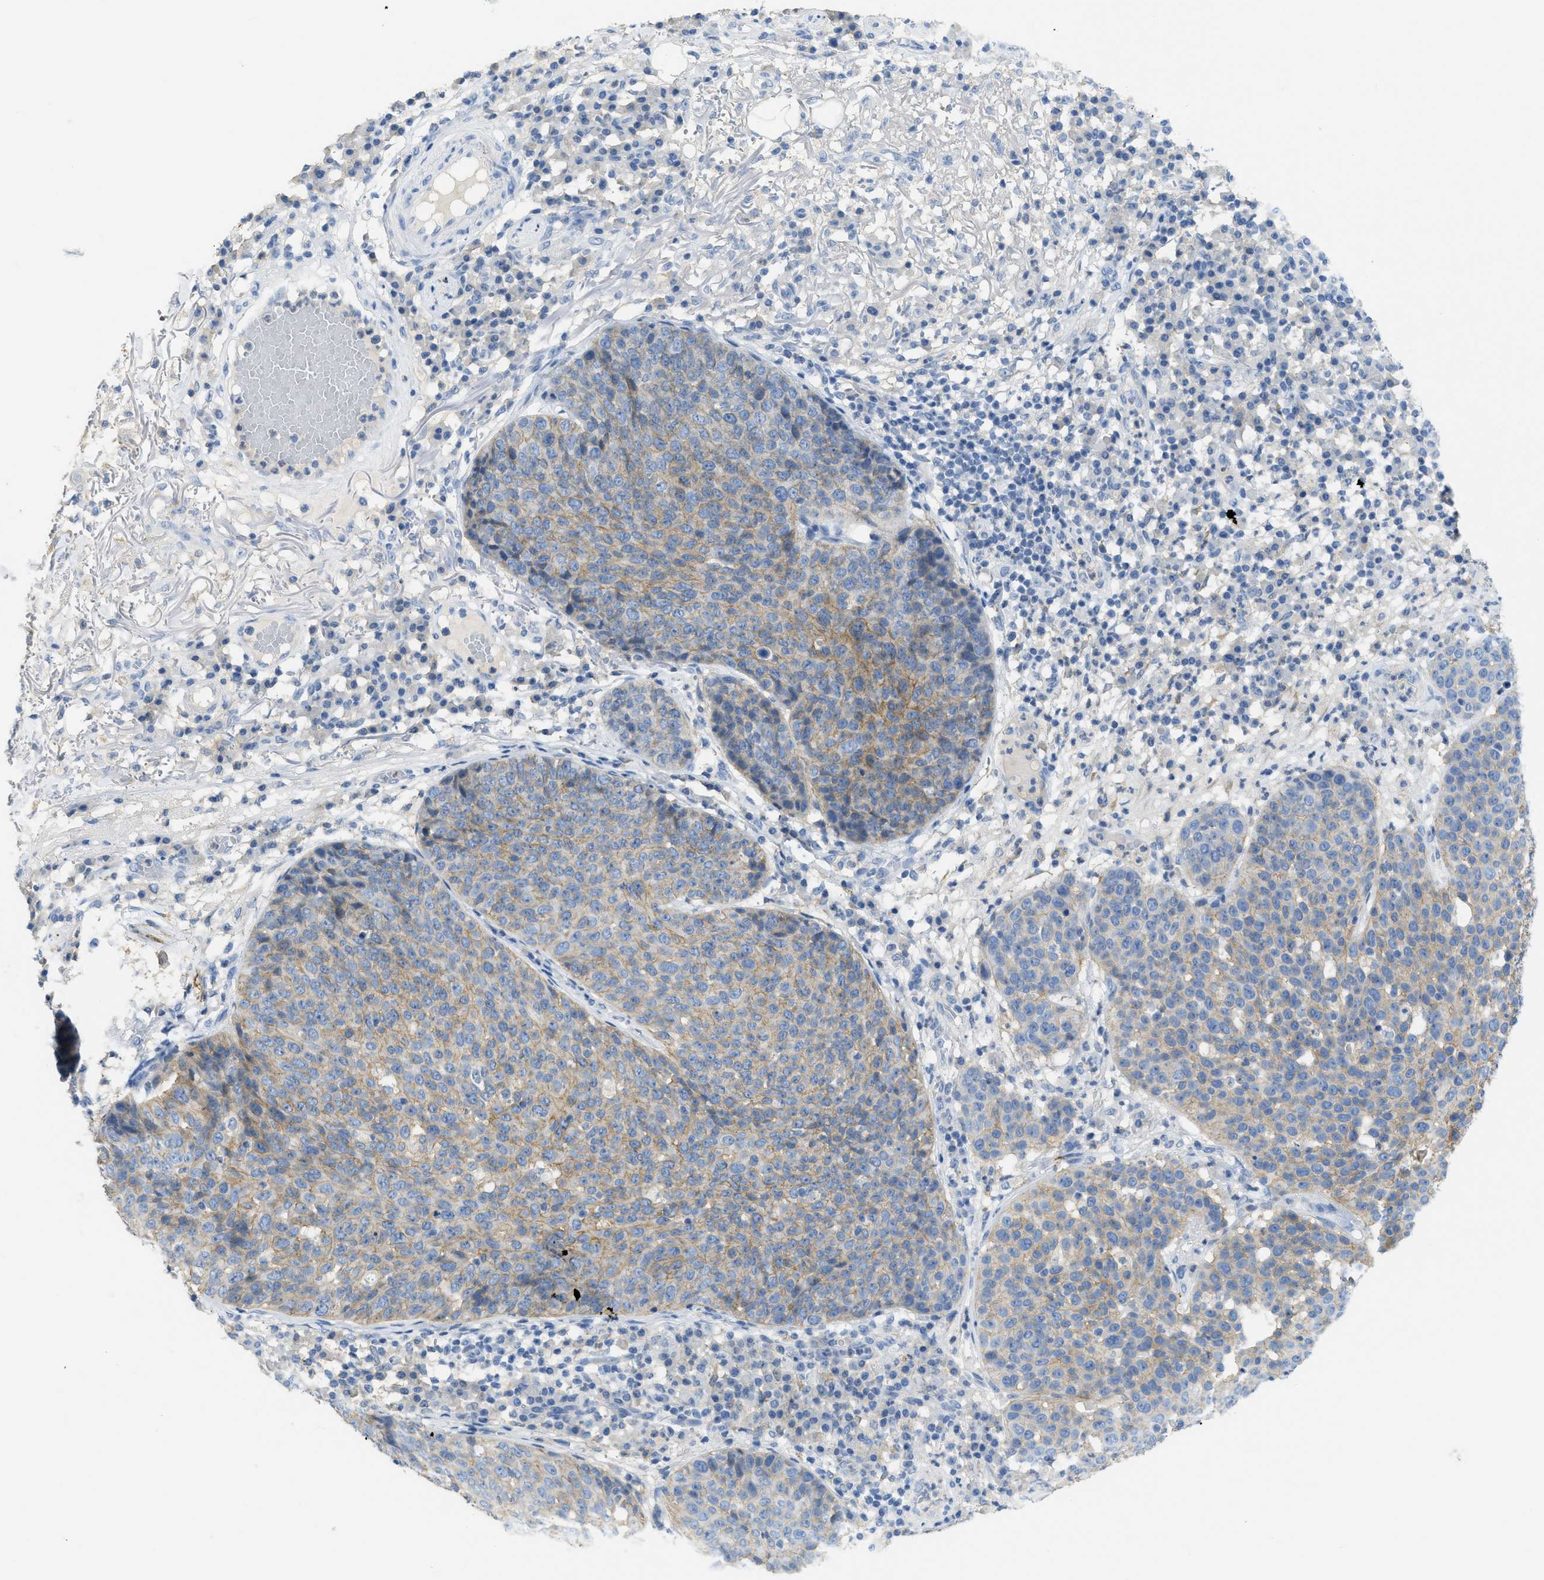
{"staining": {"intensity": "moderate", "quantity": "25%-75%", "location": "cytoplasmic/membranous"}, "tissue": "skin cancer", "cell_type": "Tumor cells", "image_type": "cancer", "snomed": [{"axis": "morphology", "description": "Squamous cell carcinoma in situ, NOS"}, {"axis": "morphology", "description": "Squamous cell carcinoma, NOS"}, {"axis": "topography", "description": "Skin"}], "caption": "The immunohistochemical stain highlights moderate cytoplasmic/membranous staining in tumor cells of skin squamous cell carcinoma tissue.", "gene": "CNNM4", "patient": {"sex": "male", "age": 93}}